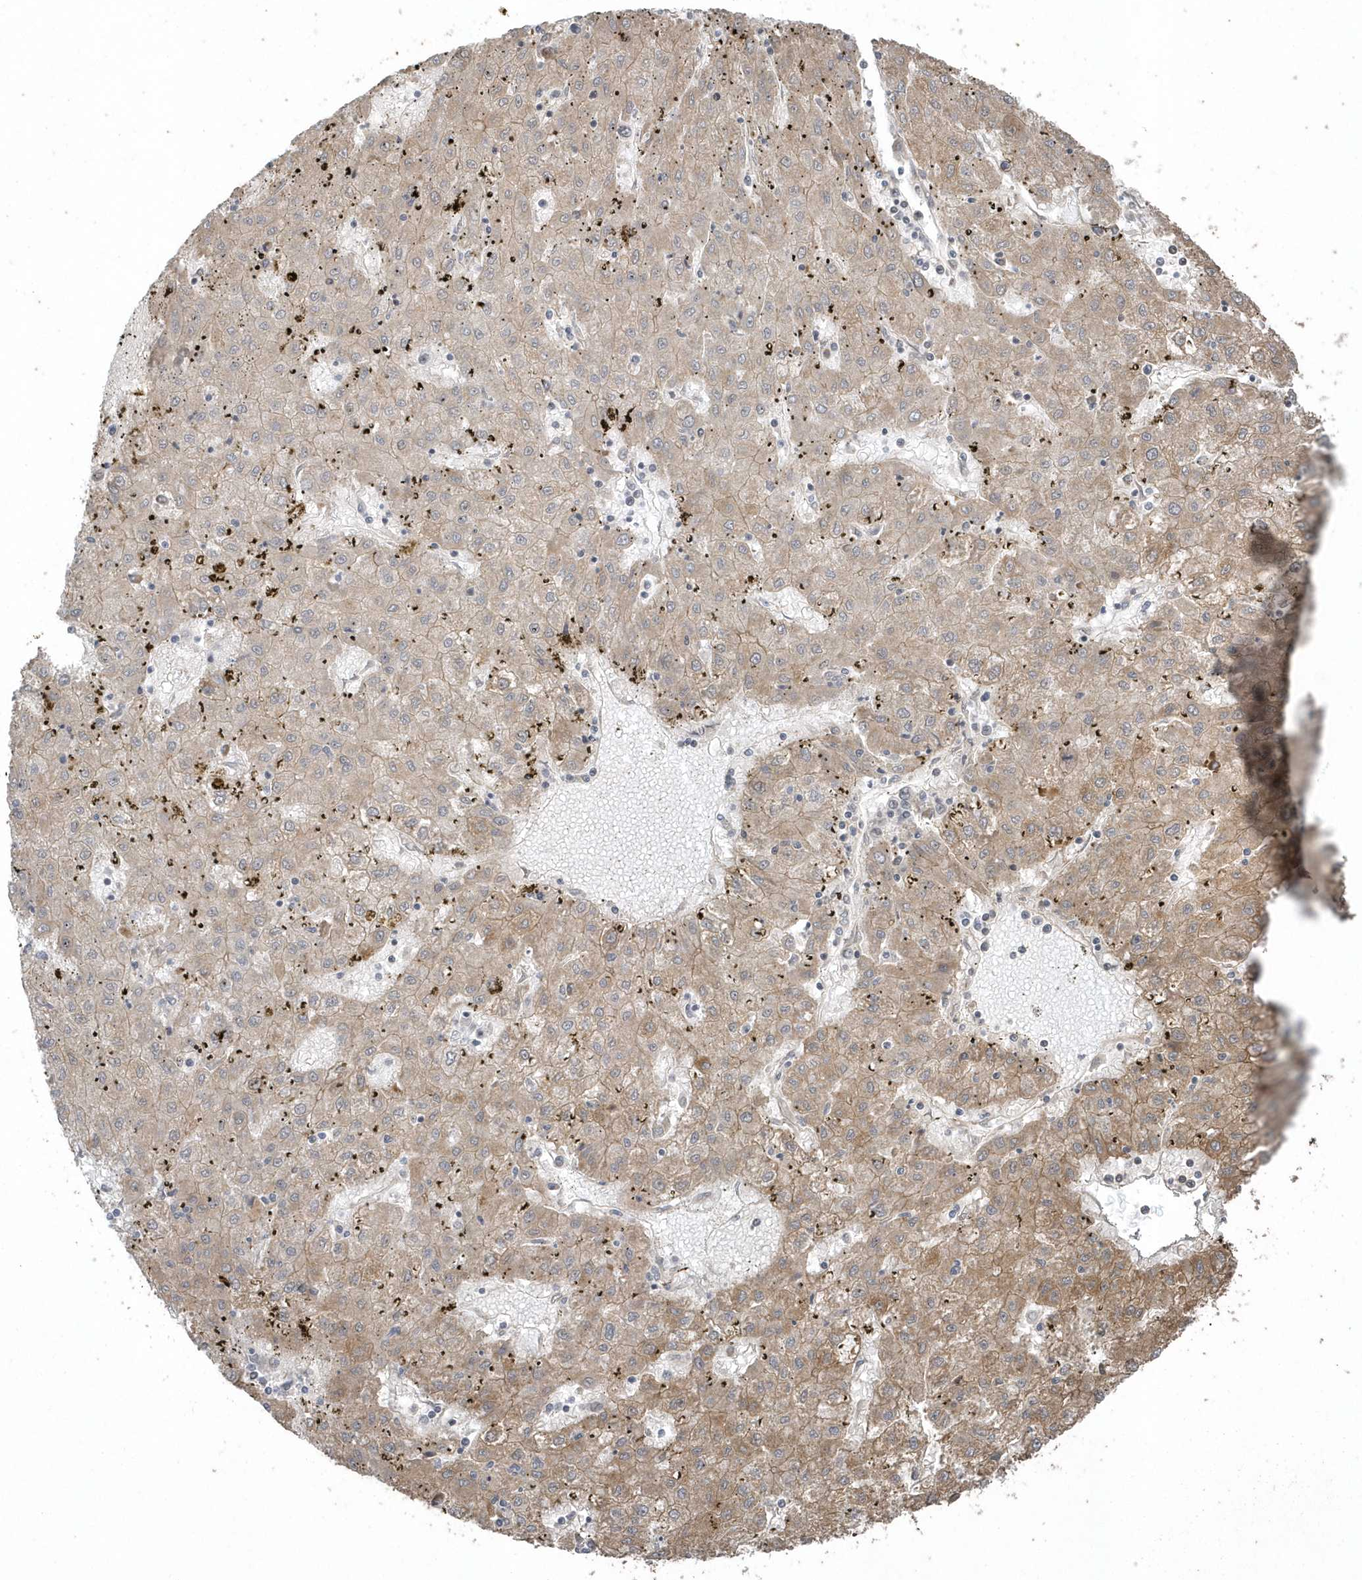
{"staining": {"intensity": "weak", "quantity": ">75%", "location": "cytoplasmic/membranous"}, "tissue": "liver cancer", "cell_type": "Tumor cells", "image_type": "cancer", "snomed": [{"axis": "morphology", "description": "Carcinoma, Hepatocellular, NOS"}, {"axis": "topography", "description": "Liver"}], "caption": "This histopathology image shows immunohistochemistry staining of human hepatocellular carcinoma (liver), with low weak cytoplasmic/membranous positivity in about >75% of tumor cells.", "gene": "HERPUD1", "patient": {"sex": "male", "age": 72}}